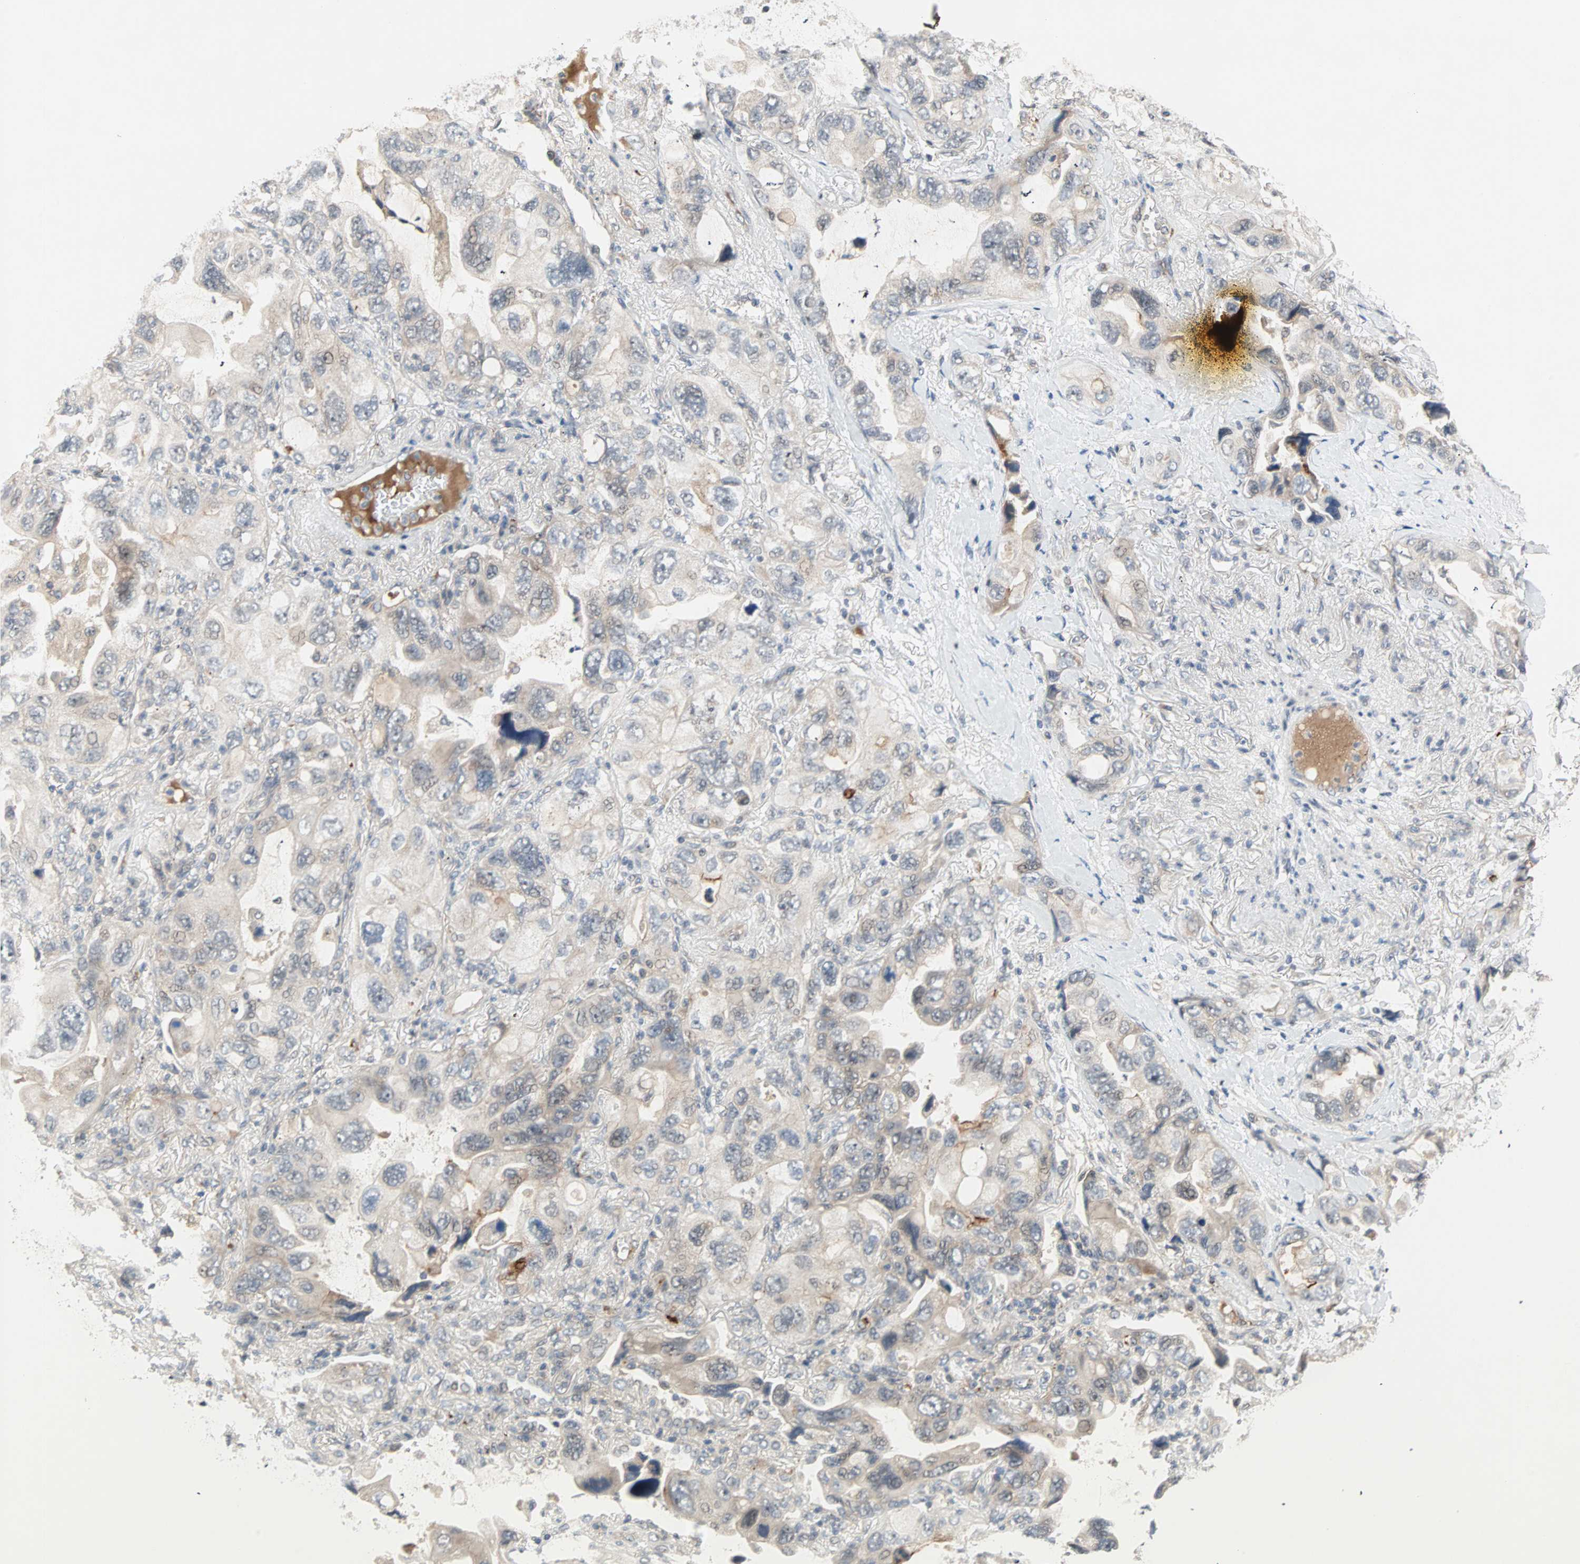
{"staining": {"intensity": "weak", "quantity": ">75%", "location": "cytoplasmic/membranous"}, "tissue": "lung cancer", "cell_type": "Tumor cells", "image_type": "cancer", "snomed": [{"axis": "morphology", "description": "Squamous cell carcinoma, NOS"}, {"axis": "topography", "description": "Lung"}], "caption": "This image reveals IHC staining of squamous cell carcinoma (lung), with low weak cytoplasmic/membranous expression in about >75% of tumor cells.", "gene": "PROS1", "patient": {"sex": "female", "age": 73}}